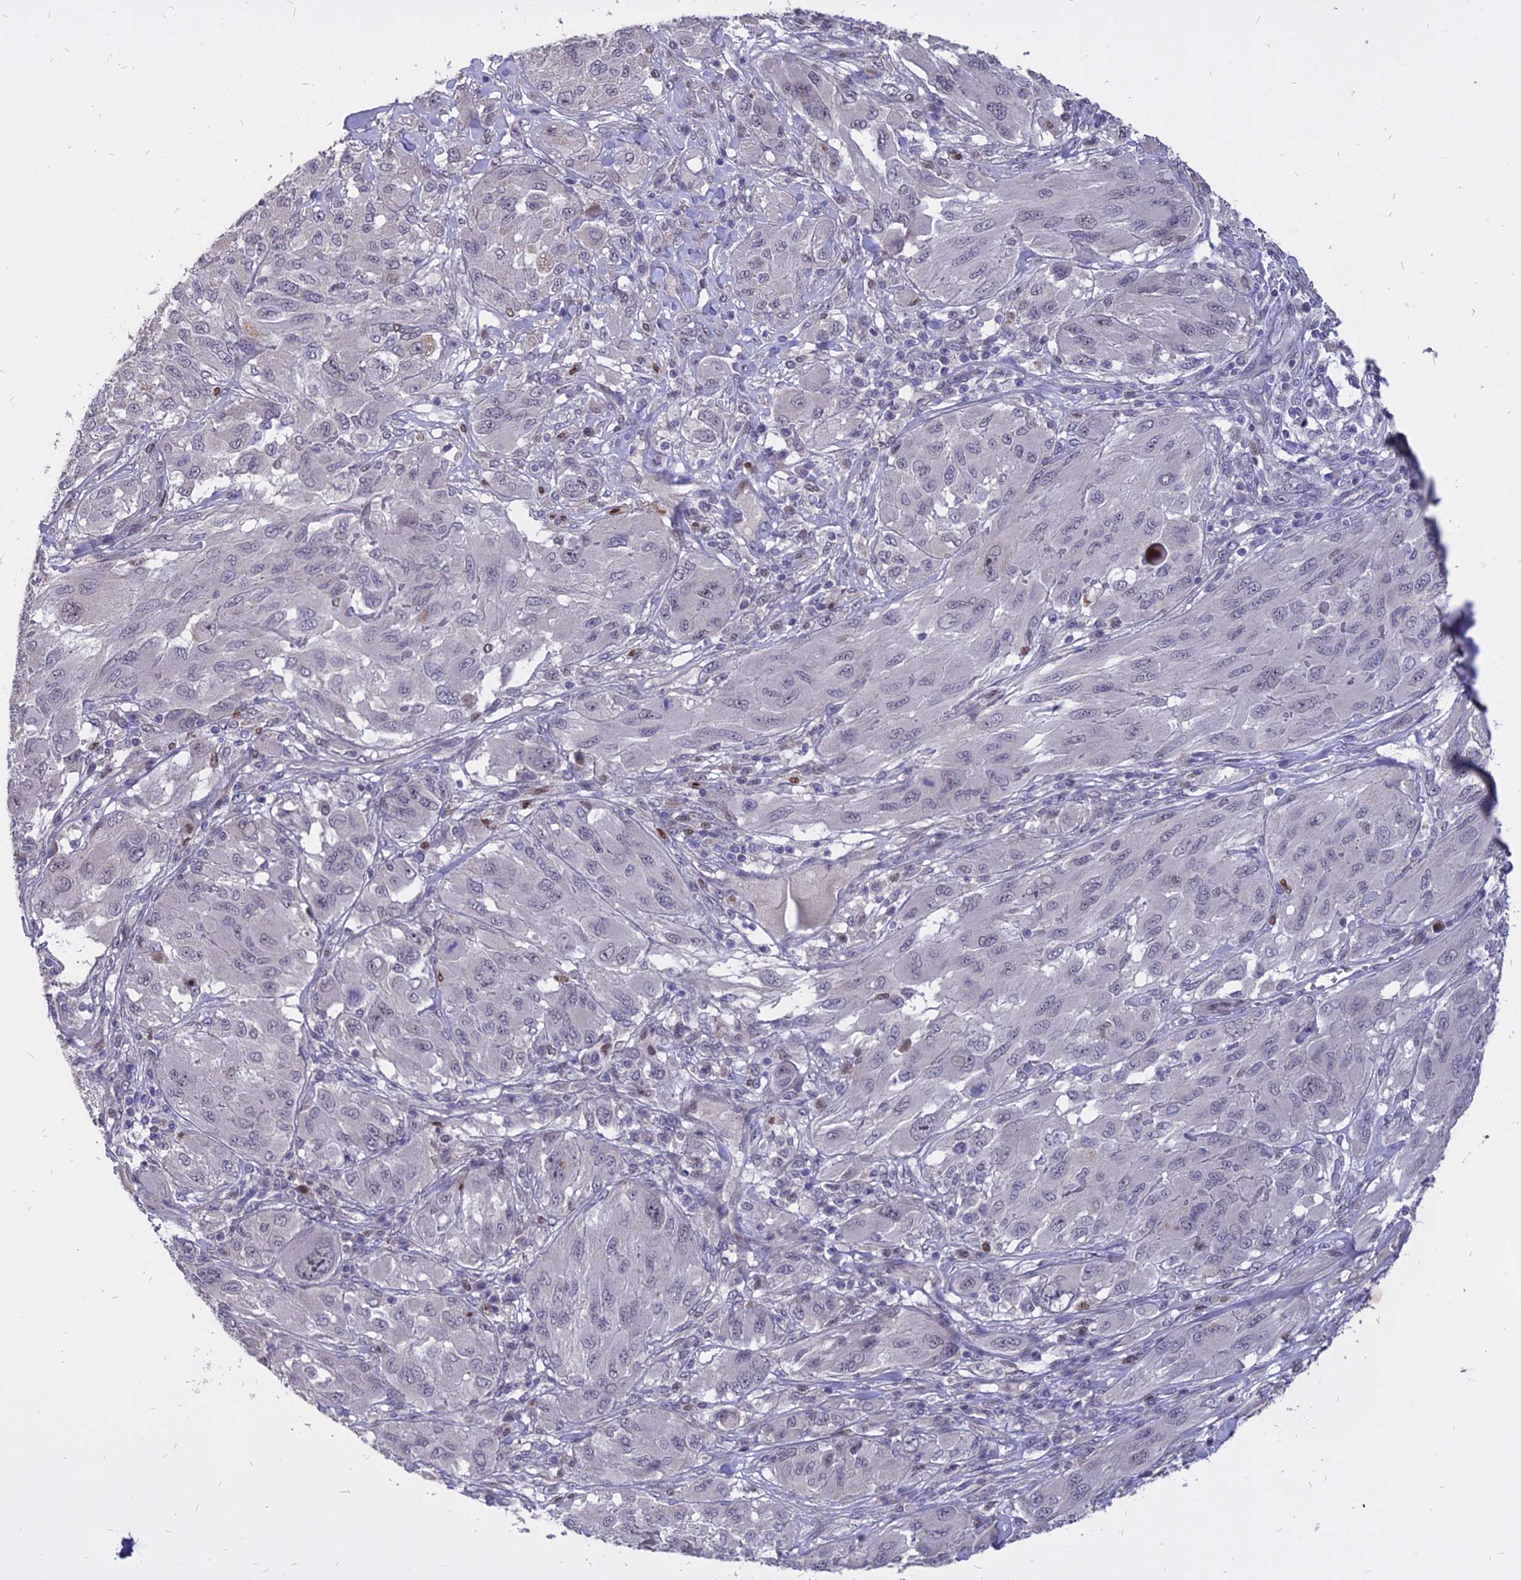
{"staining": {"intensity": "negative", "quantity": "none", "location": "none"}, "tissue": "melanoma", "cell_type": "Tumor cells", "image_type": "cancer", "snomed": [{"axis": "morphology", "description": "Malignant melanoma, NOS"}, {"axis": "topography", "description": "Skin"}], "caption": "An image of human melanoma is negative for staining in tumor cells. (IHC, brightfield microscopy, high magnification).", "gene": "TMEM263", "patient": {"sex": "female", "age": 91}}